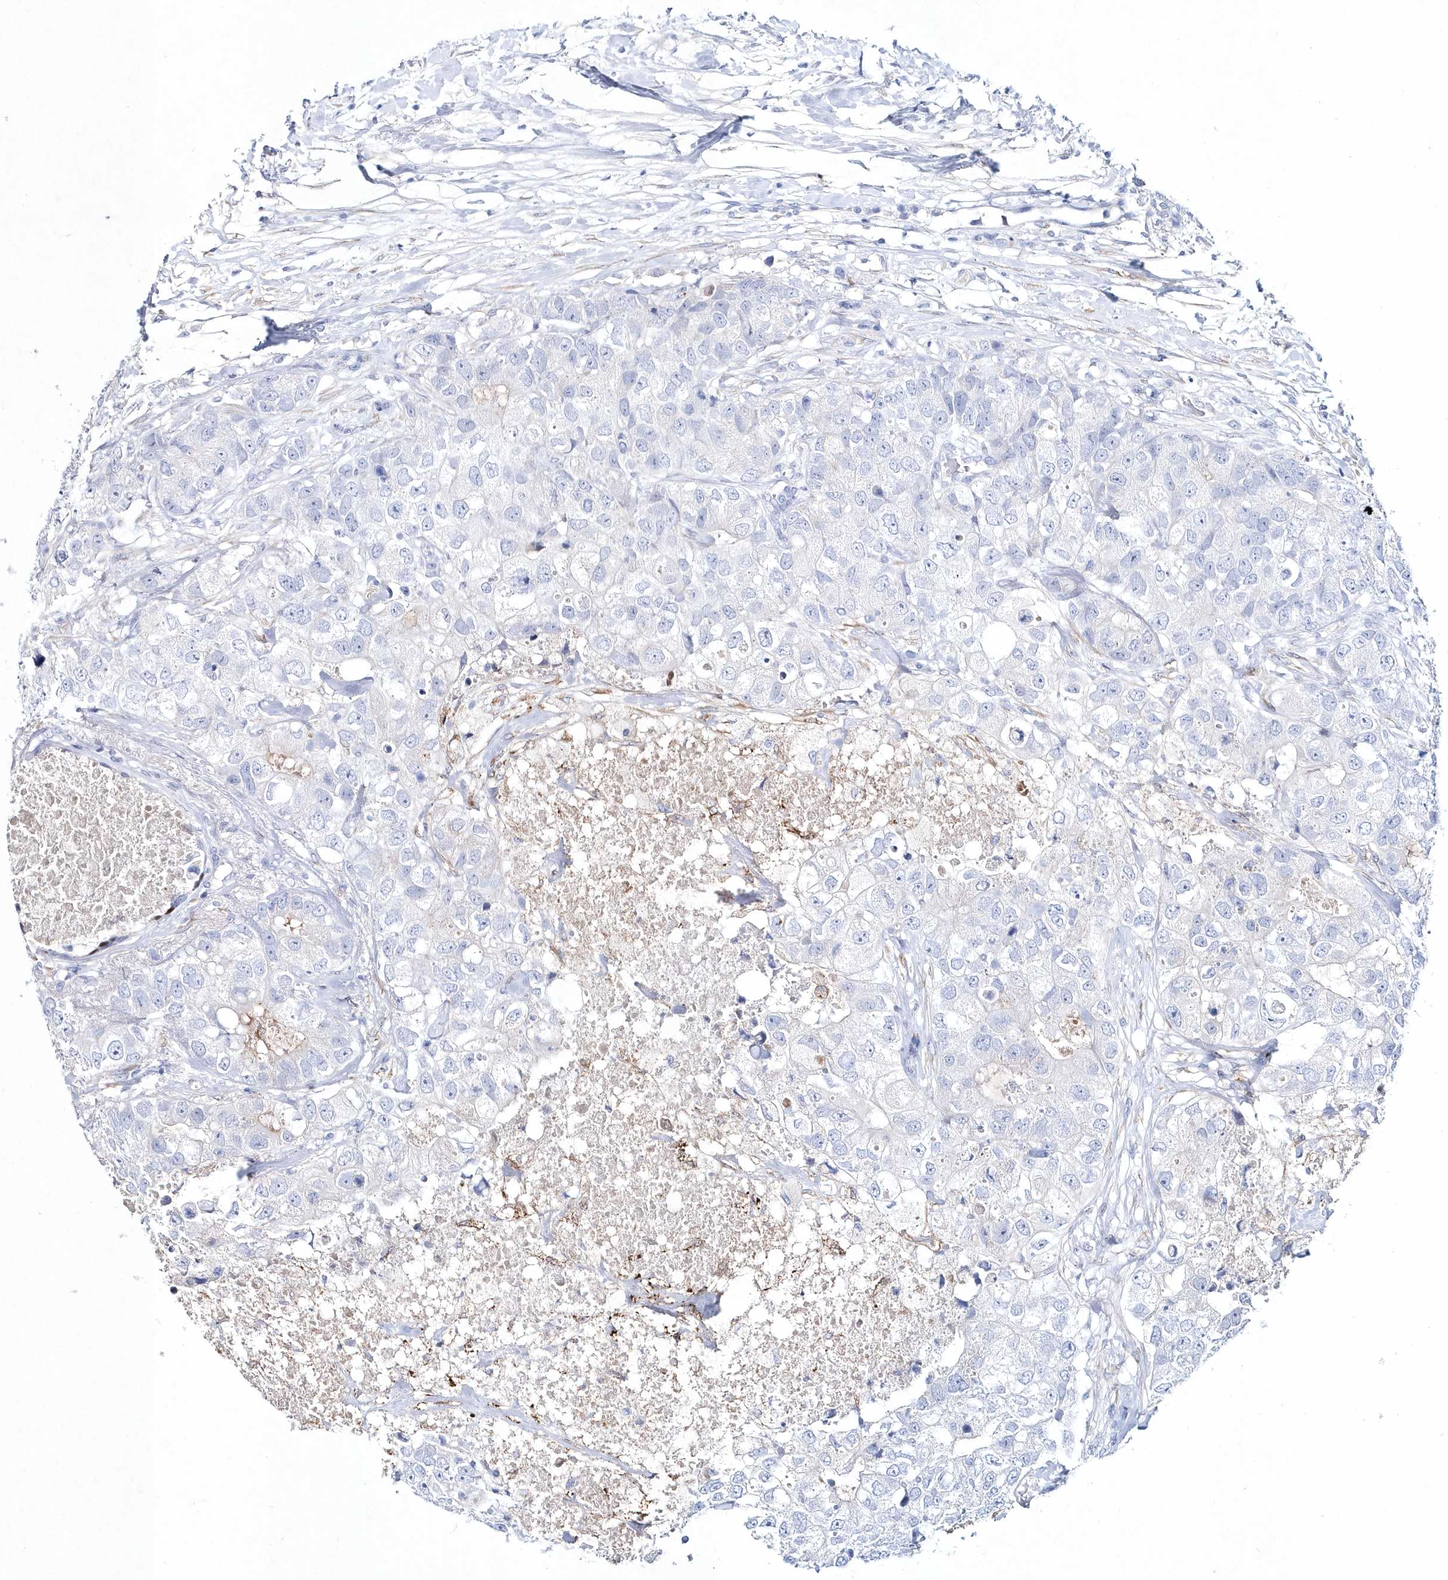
{"staining": {"intensity": "negative", "quantity": "none", "location": "none"}, "tissue": "breast cancer", "cell_type": "Tumor cells", "image_type": "cancer", "snomed": [{"axis": "morphology", "description": "Duct carcinoma"}, {"axis": "topography", "description": "Breast"}], "caption": "High power microscopy micrograph of an immunohistochemistry (IHC) micrograph of breast cancer (infiltrating ductal carcinoma), revealing no significant positivity in tumor cells.", "gene": "SPINK7", "patient": {"sex": "female", "age": 62}}